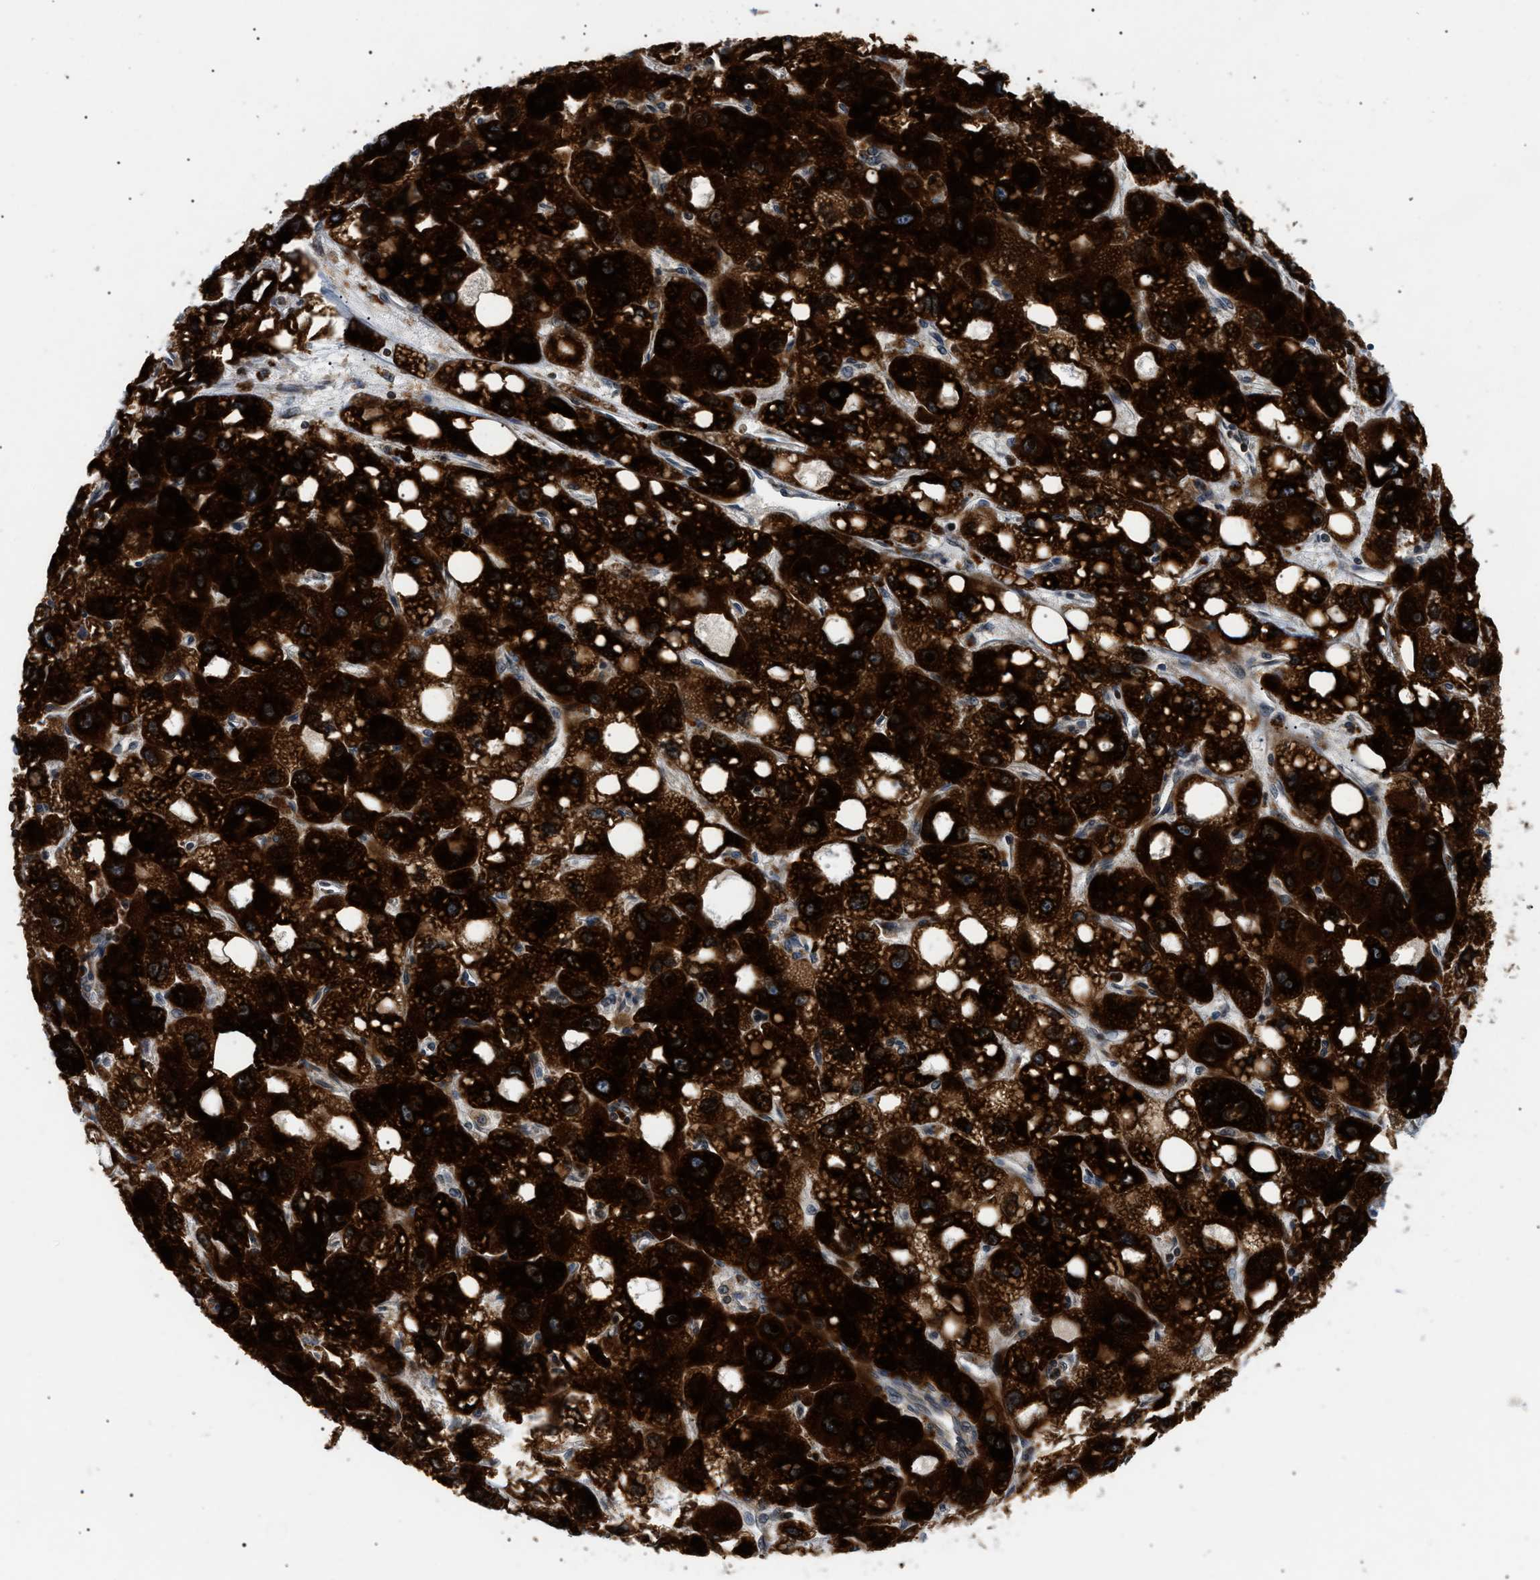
{"staining": {"intensity": "strong", "quantity": ">75%", "location": "cytoplasmic/membranous"}, "tissue": "liver cancer", "cell_type": "Tumor cells", "image_type": "cancer", "snomed": [{"axis": "morphology", "description": "Carcinoma, Hepatocellular, NOS"}, {"axis": "topography", "description": "Liver"}], "caption": "Immunohistochemistry image of neoplastic tissue: human liver hepatocellular carcinoma stained using immunohistochemistry (IHC) displays high levels of strong protein expression localized specifically in the cytoplasmic/membranous of tumor cells, appearing as a cytoplasmic/membranous brown color.", "gene": "DERL1", "patient": {"sex": "male", "age": 55}}